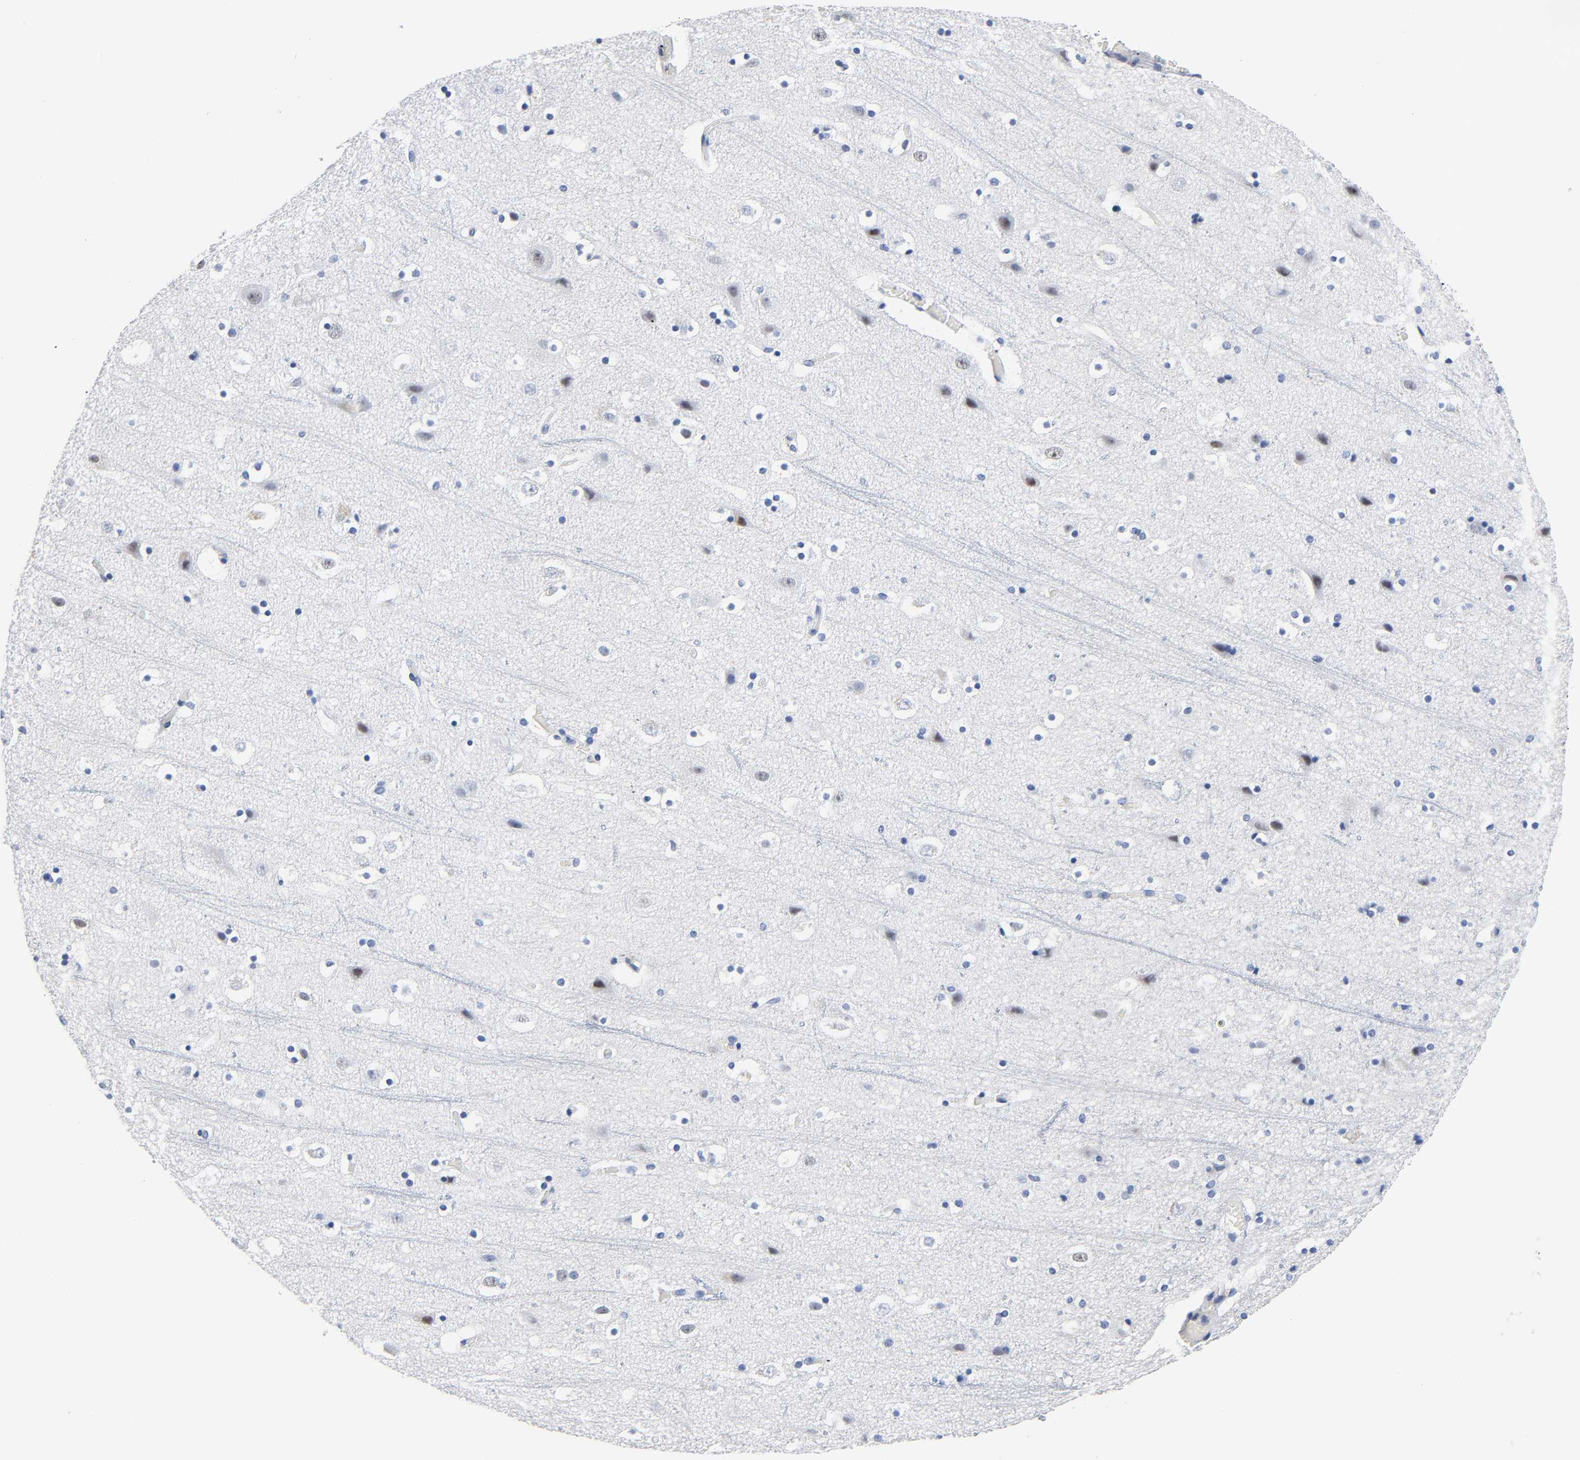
{"staining": {"intensity": "negative", "quantity": "none", "location": "none"}, "tissue": "cerebral cortex", "cell_type": "Endothelial cells", "image_type": "normal", "snomed": [{"axis": "morphology", "description": "Normal tissue, NOS"}, {"axis": "topography", "description": "Cerebral cortex"}], "caption": "Immunohistochemistry (IHC) of unremarkable human cerebral cortex demonstrates no staining in endothelial cells. Nuclei are stained in blue.", "gene": "NAB2", "patient": {"sex": "male", "age": 45}}